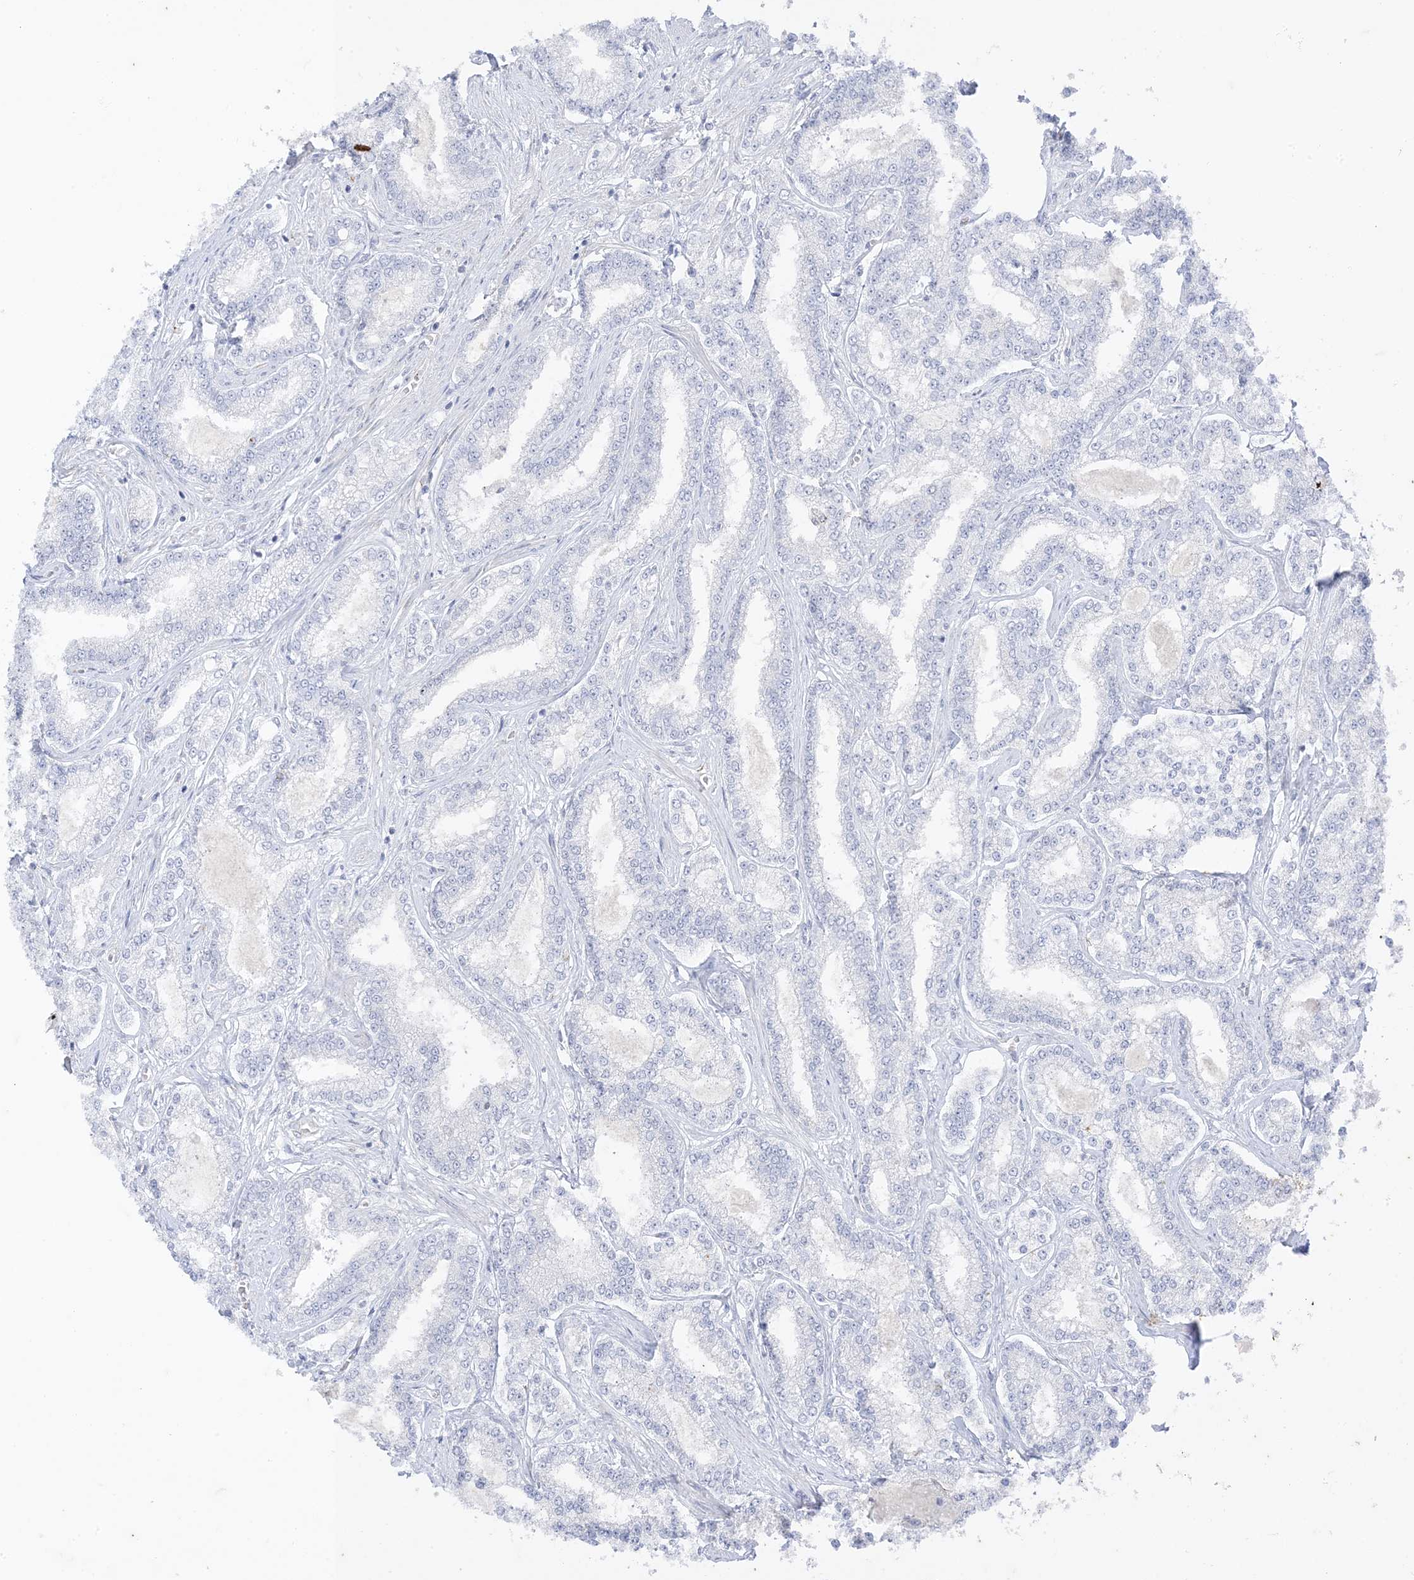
{"staining": {"intensity": "negative", "quantity": "none", "location": "none"}, "tissue": "prostate cancer", "cell_type": "Tumor cells", "image_type": "cancer", "snomed": [{"axis": "morphology", "description": "Normal tissue, NOS"}, {"axis": "morphology", "description": "Adenocarcinoma, High grade"}, {"axis": "topography", "description": "Prostate"}], "caption": "DAB (3,3'-diaminobenzidine) immunohistochemical staining of human prostate cancer exhibits no significant expression in tumor cells.", "gene": "RAC1", "patient": {"sex": "male", "age": 83}}